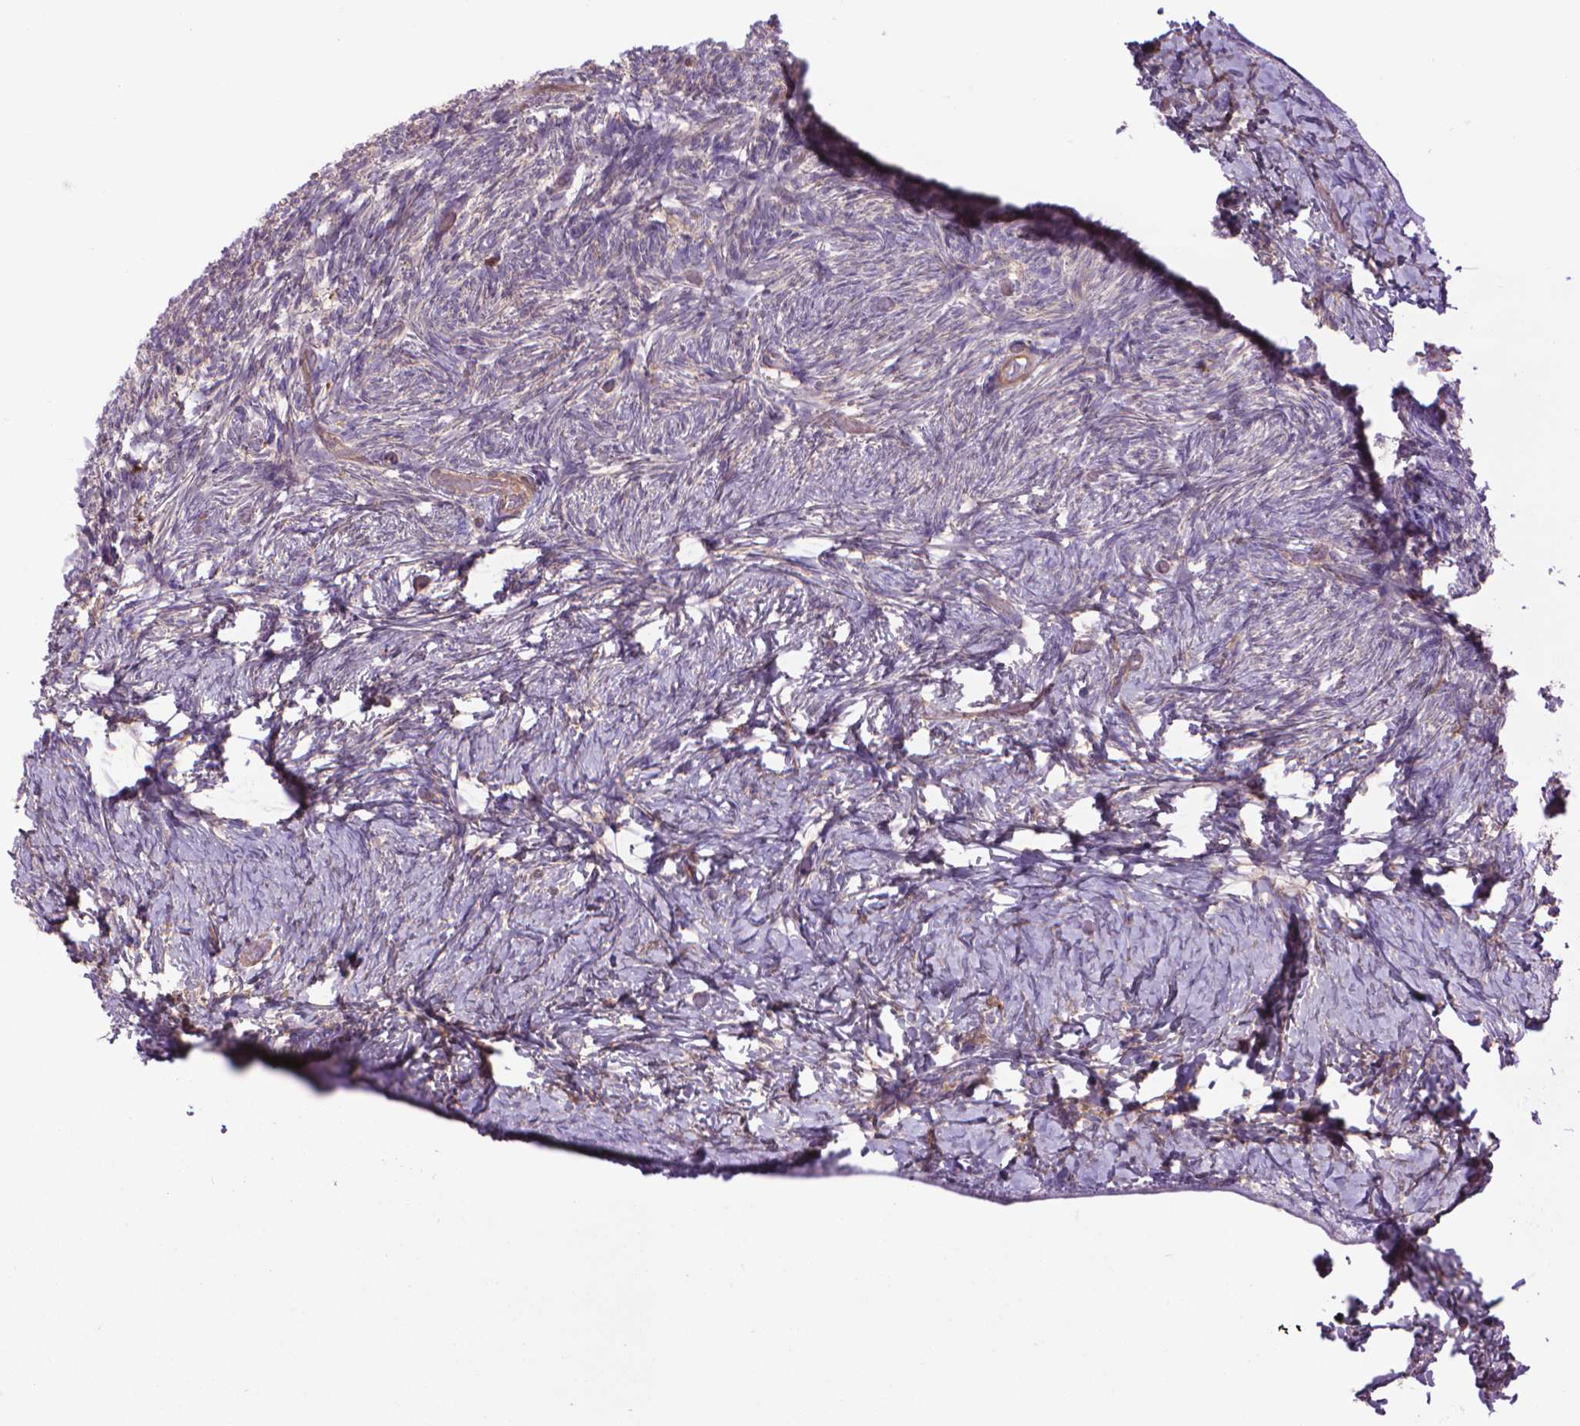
{"staining": {"intensity": "negative", "quantity": "none", "location": "none"}, "tissue": "ovary", "cell_type": "Follicle cells", "image_type": "normal", "snomed": [{"axis": "morphology", "description": "Normal tissue, NOS"}, {"axis": "topography", "description": "Ovary"}], "caption": "Follicle cells show no significant staining in normal ovary.", "gene": "CORO1B", "patient": {"sex": "female", "age": 39}}